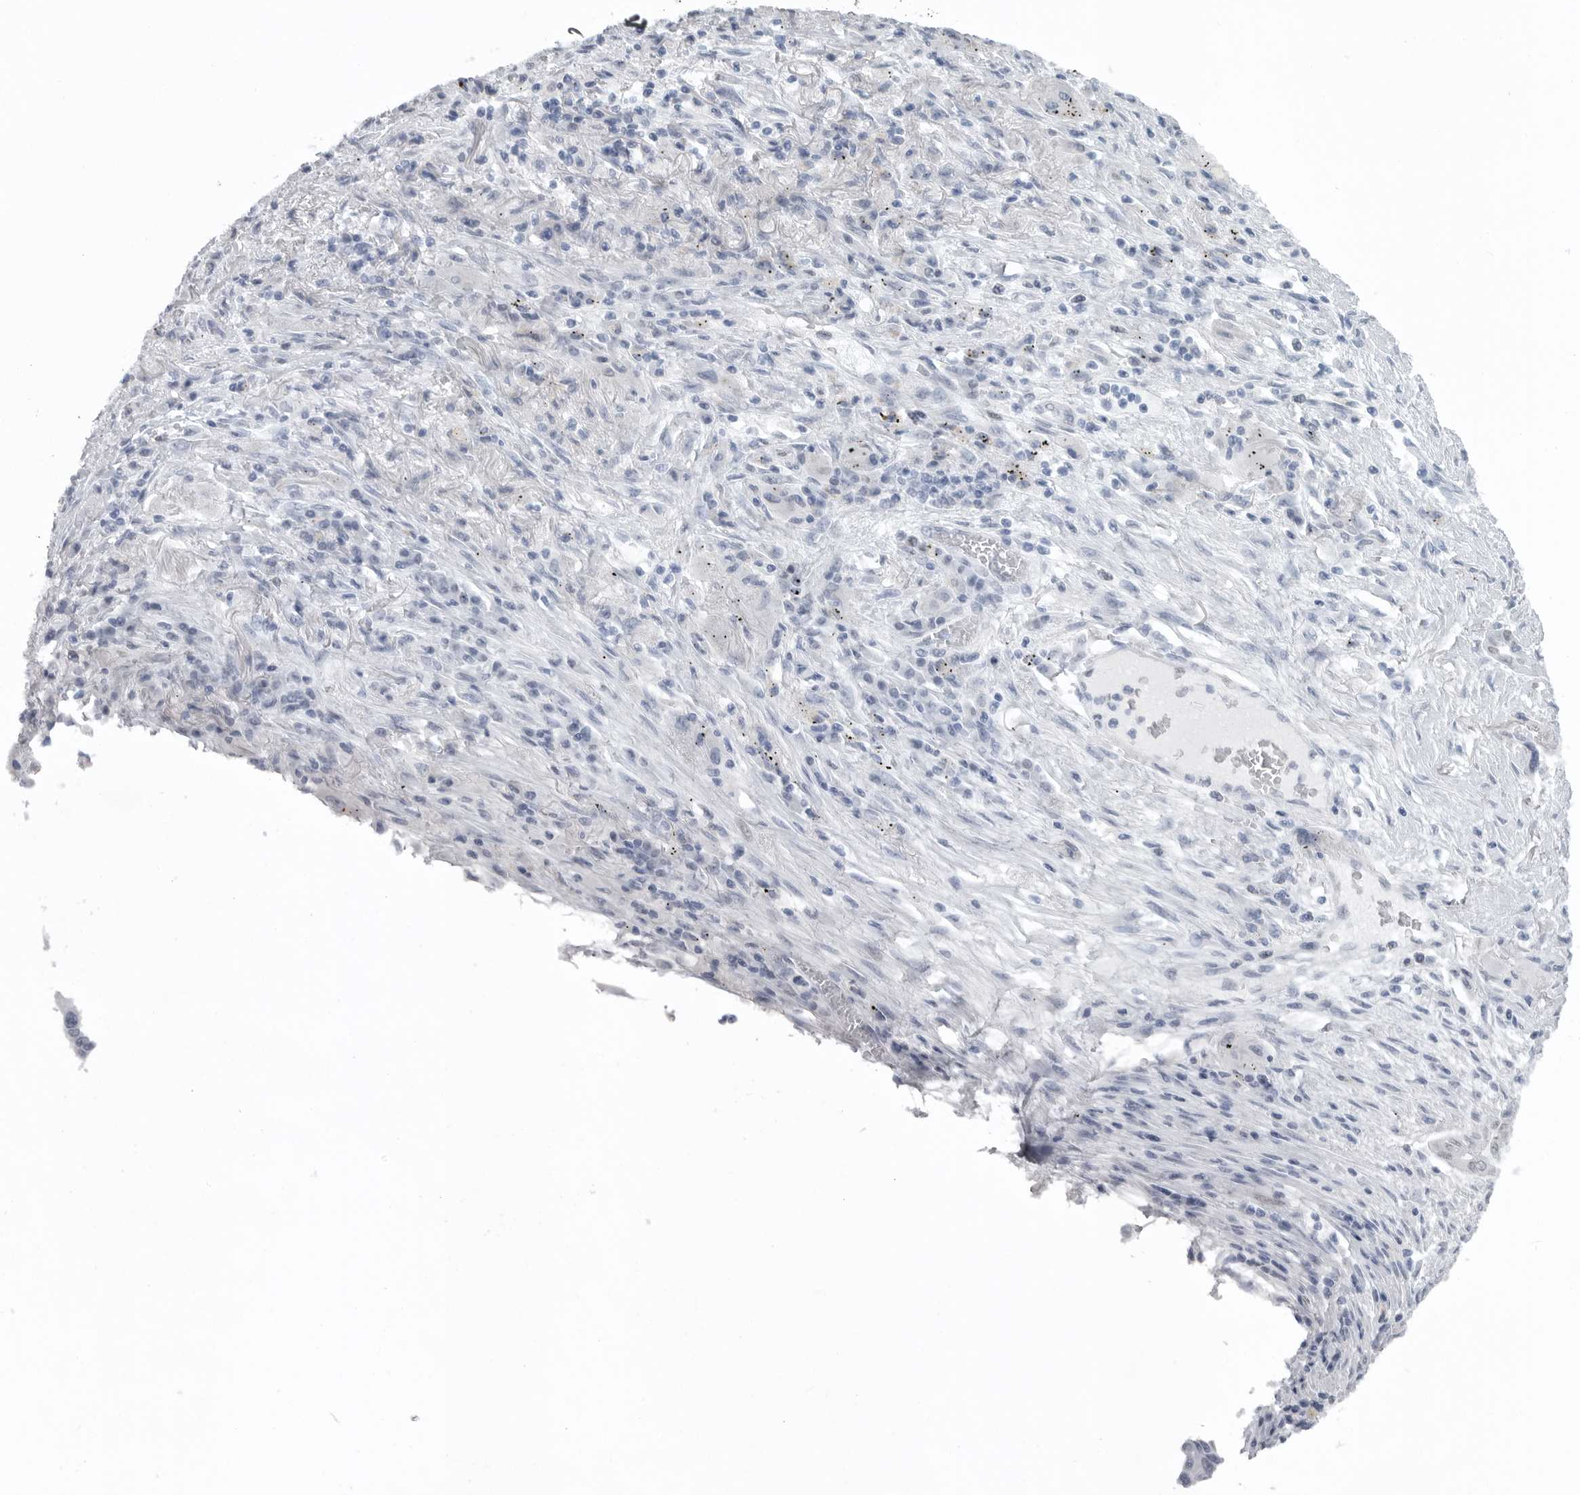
{"staining": {"intensity": "negative", "quantity": "none", "location": "none"}, "tissue": "lung cancer", "cell_type": "Tumor cells", "image_type": "cancer", "snomed": [{"axis": "morphology", "description": "Squamous cell carcinoma, NOS"}, {"axis": "topography", "description": "Lung"}], "caption": "Immunohistochemistry of lung squamous cell carcinoma demonstrates no staining in tumor cells.", "gene": "HMGN3", "patient": {"sex": "male", "age": 61}}